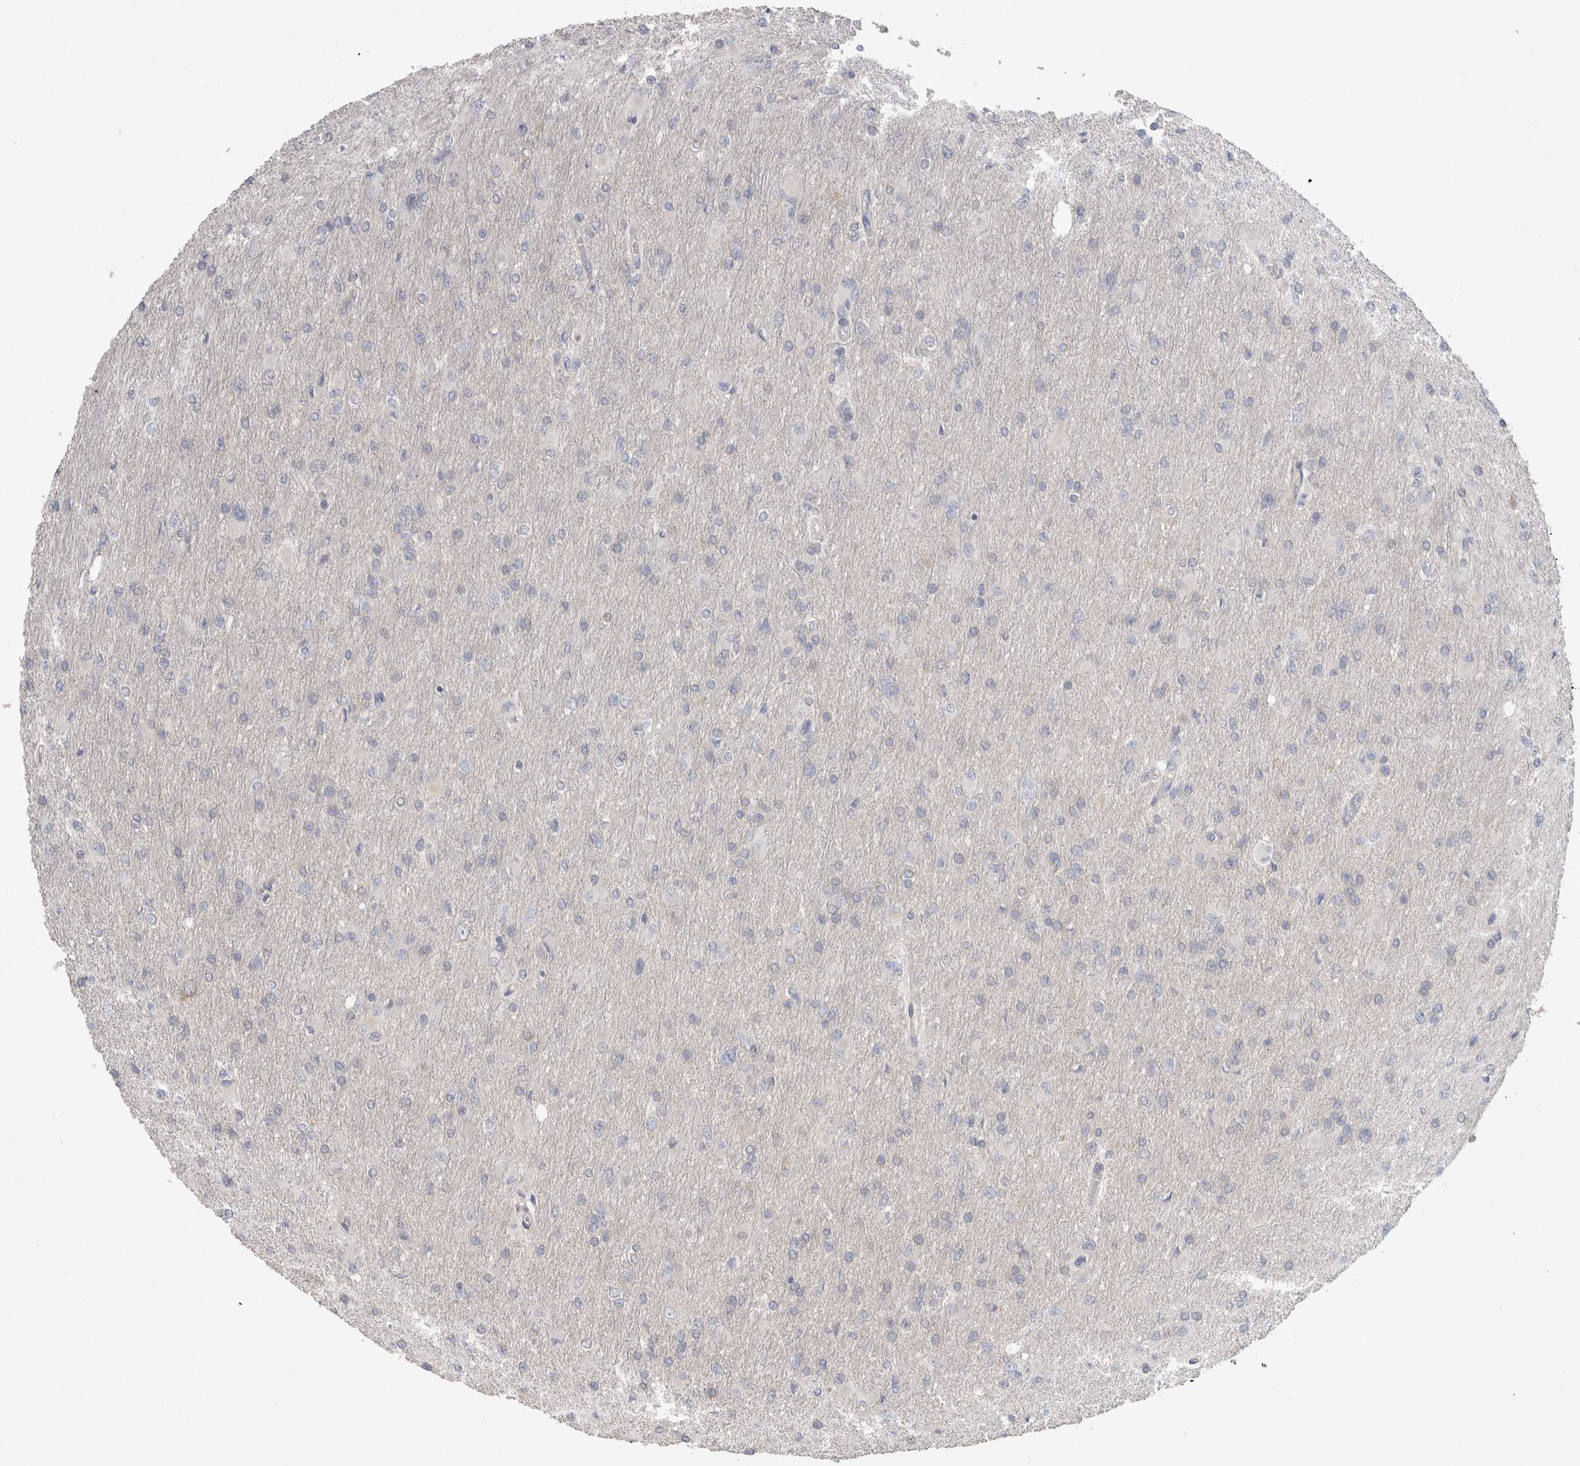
{"staining": {"intensity": "negative", "quantity": "none", "location": "none"}, "tissue": "glioma", "cell_type": "Tumor cells", "image_type": "cancer", "snomed": [{"axis": "morphology", "description": "Glioma, malignant, High grade"}, {"axis": "topography", "description": "Cerebral cortex"}], "caption": "Protein analysis of malignant glioma (high-grade) exhibits no significant staining in tumor cells.", "gene": "GPHN", "patient": {"sex": "female", "age": 36}}